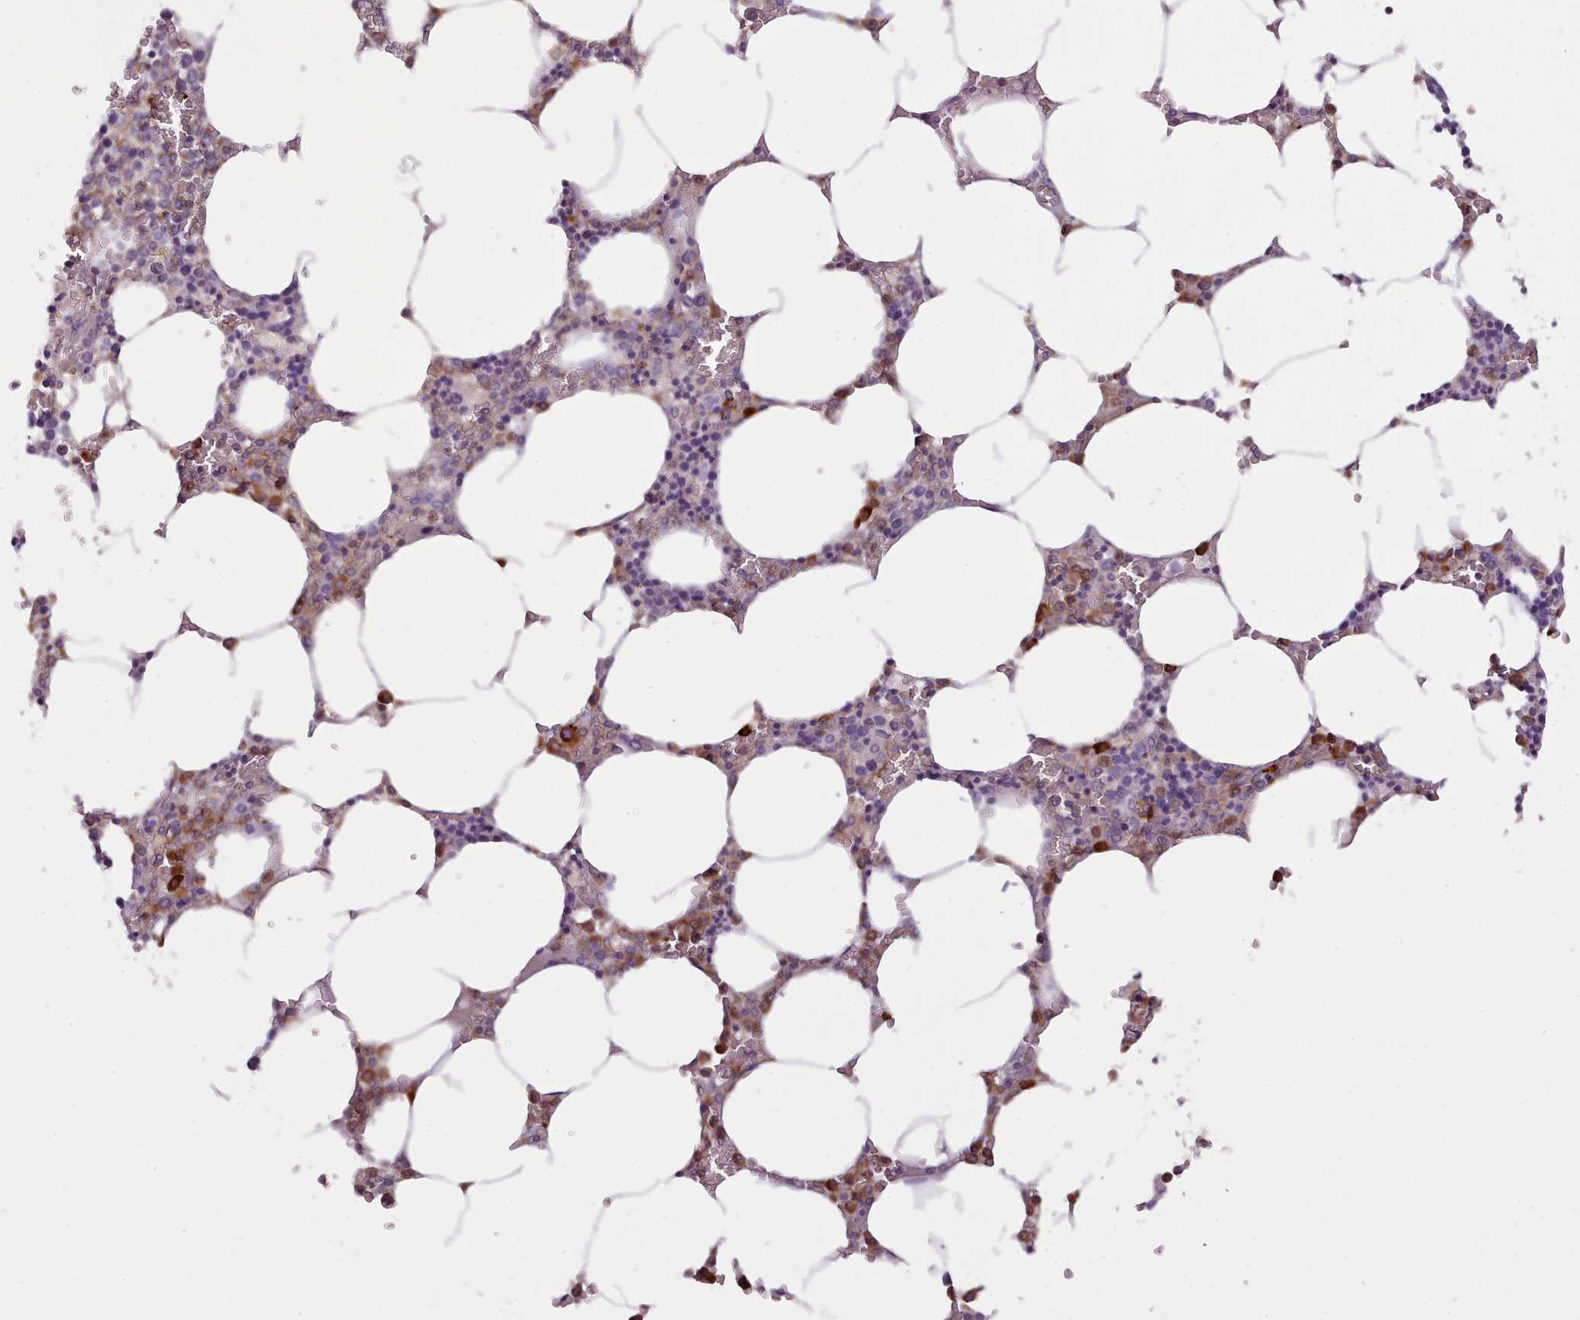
{"staining": {"intensity": "strong", "quantity": "<25%", "location": "cytoplasmic/membranous"}, "tissue": "bone marrow", "cell_type": "Hematopoietic cells", "image_type": "normal", "snomed": [{"axis": "morphology", "description": "Normal tissue, NOS"}, {"axis": "topography", "description": "Bone marrow"}], "caption": "A high-resolution photomicrograph shows immunohistochemistry (IHC) staining of benign bone marrow, which displays strong cytoplasmic/membranous expression in about <25% of hematopoietic cells. Ihc stains the protein in brown and the nuclei are stained blue.", "gene": "NDST2", "patient": {"sex": "male", "age": 70}}